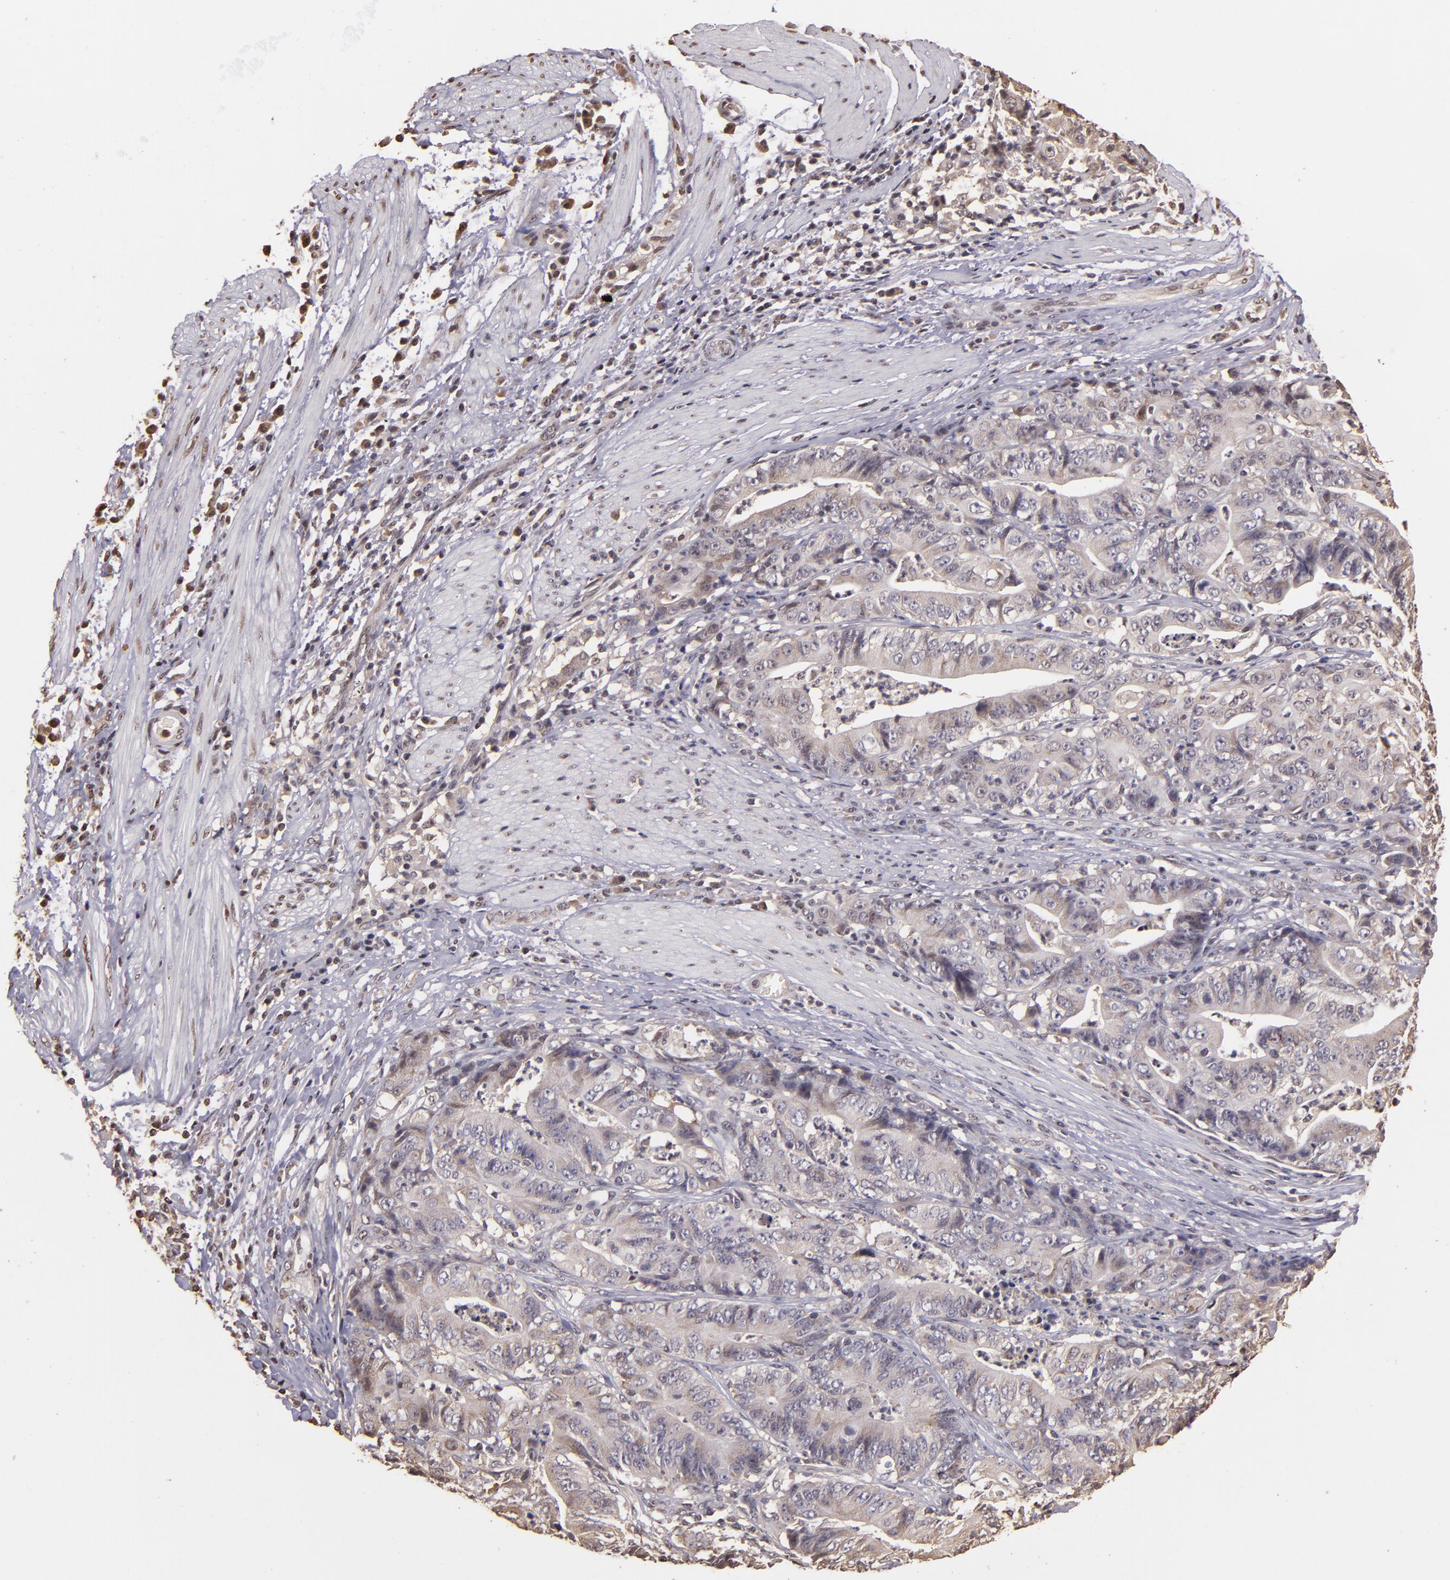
{"staining": {"intensity": "negative", "quantity": "none", "location": "none"}, "tissue": "stomach cancer", "cell_type": "Tumor cells", "image_type": "cancer", "snomed": [{"axis": "morphology", "description": "Adenocarcinoma, NOS"}, {"axis": "topography", "description": "Stomach, lower"}], "caption": "This photomicrograph is of stomach adenocarcinoma stained with IHC to label a protein in brown with the nuclei are counter-stained blue. There is no staining in tumor cells.", "gene": "ARPC2", "patient": {"sex": "female", "age": 86}}